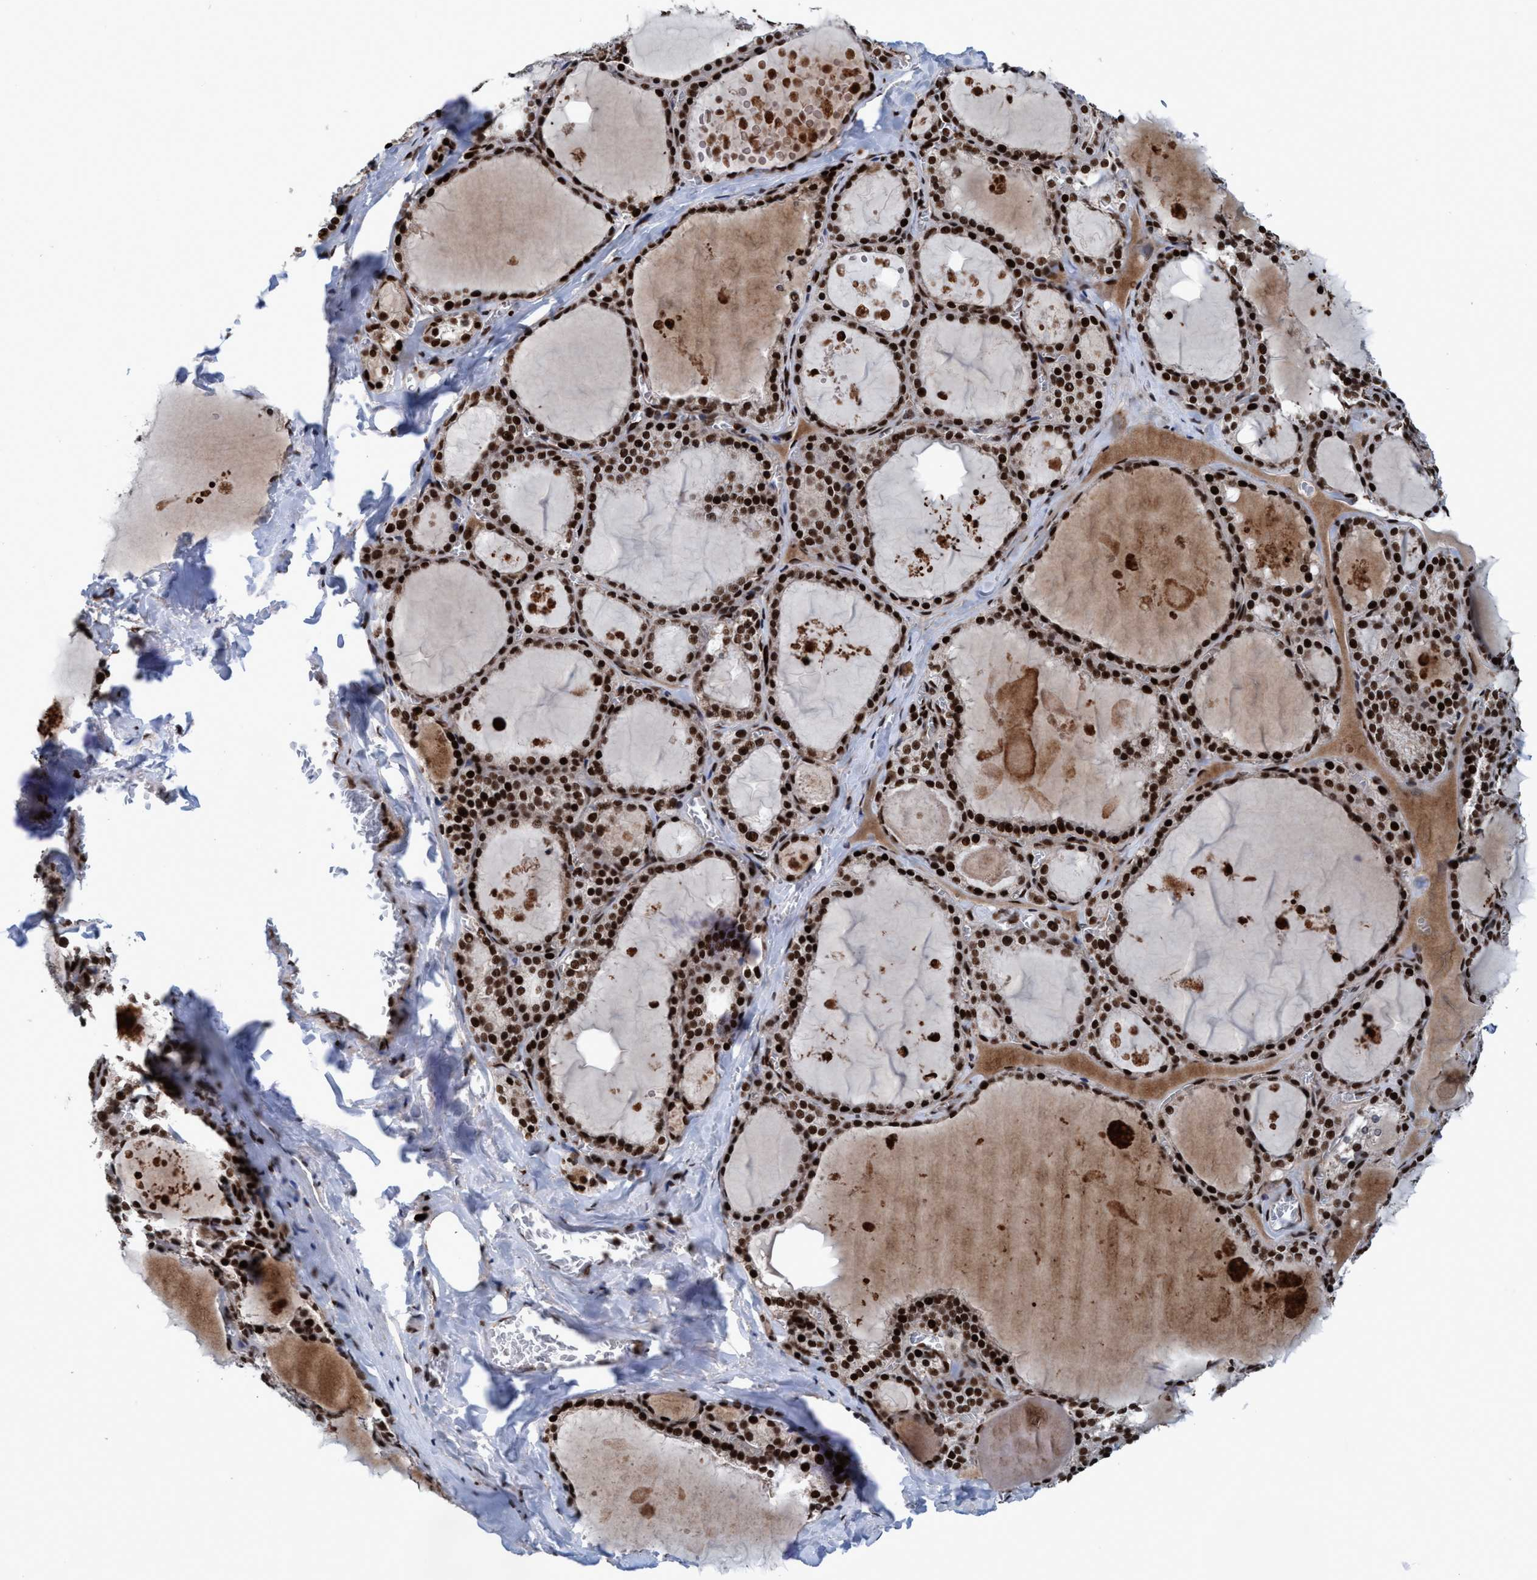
{"staining": {"intensity": "strong", "quantity": ">75%", "location": "nuclear"}, "tissue": "thyroid gland", "cell_type": "Glandular cells", "image_type": "normal", "snomed": [{"axis": "morphology", "description": "Normal tissue, NOS"}, {"axis": "topography", "description": "Thyroid gland"}], "caption": "The histopathology image demonstrates staining of unremarkable thyroid gland, revealing strong nuclear protein expression (brown color) within glandular cells.", "gene": "TOPBP1", "patient": {"sex": "male", "age": 56}}